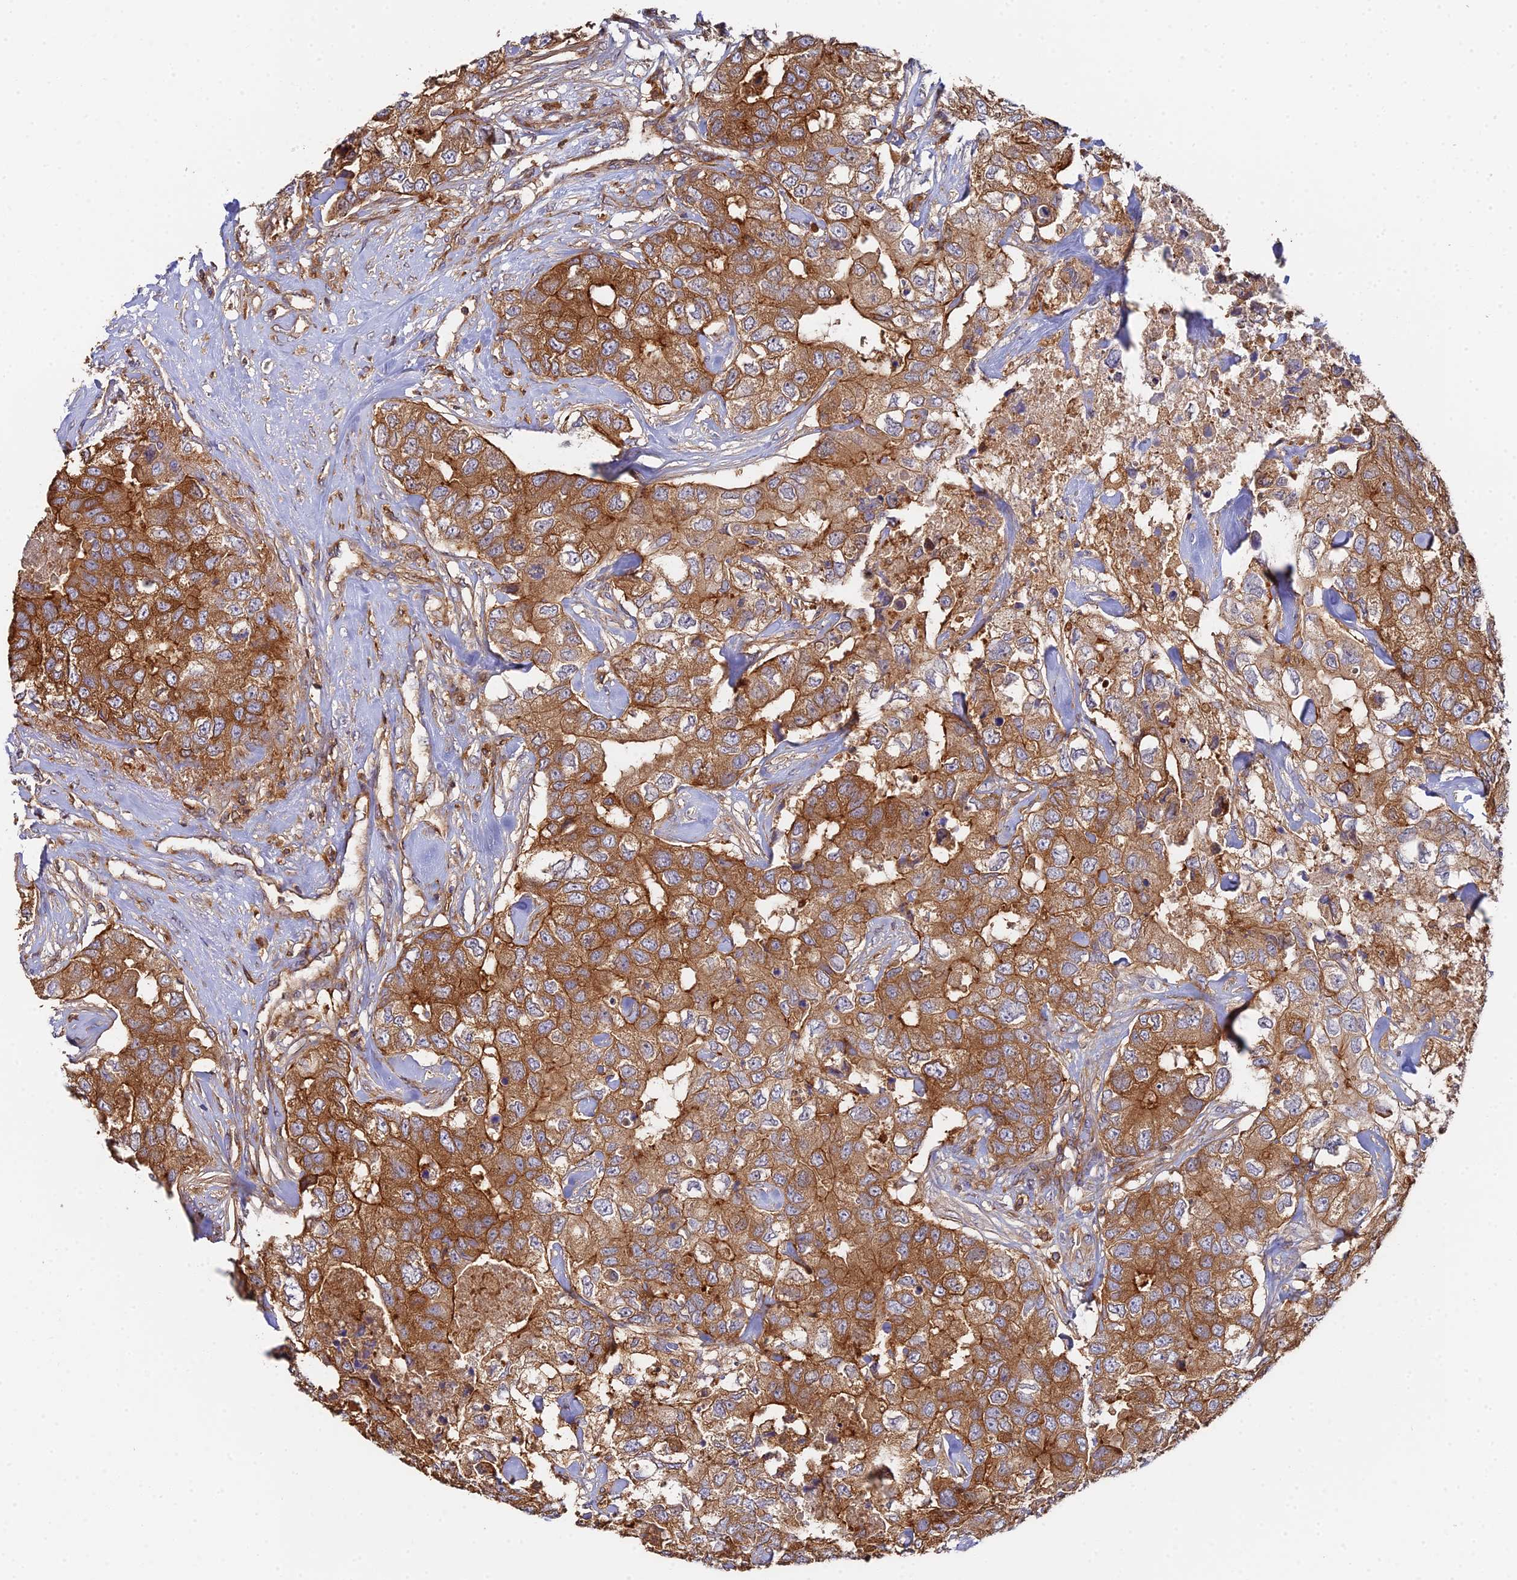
{"staining": {"intensity": "strong", "quantity": ">75%", "location": "cytoplasmic/membranous"}, "tissue": "breast cancer", "cell_type": "Tumor cells", "image_type": "cancer", "snomed": [{"axis": "morphology", "description": "Duct carcinoma"}, {"axis": "topography", "description": "Breast"}], "caption": "The photomicrograph exhibits staining of breast cancer, revealing strong cytoplasmic/membranous protein expression (brown color) within tumor cells. The staining was performed using DAB (3,3'-diaminobenzidine), with brown indicating positive protein expression. Nuclei are stained blue with hematoxylin.", "gene": "GNG5B", "patient": {"sex": "female", "age": 62}}